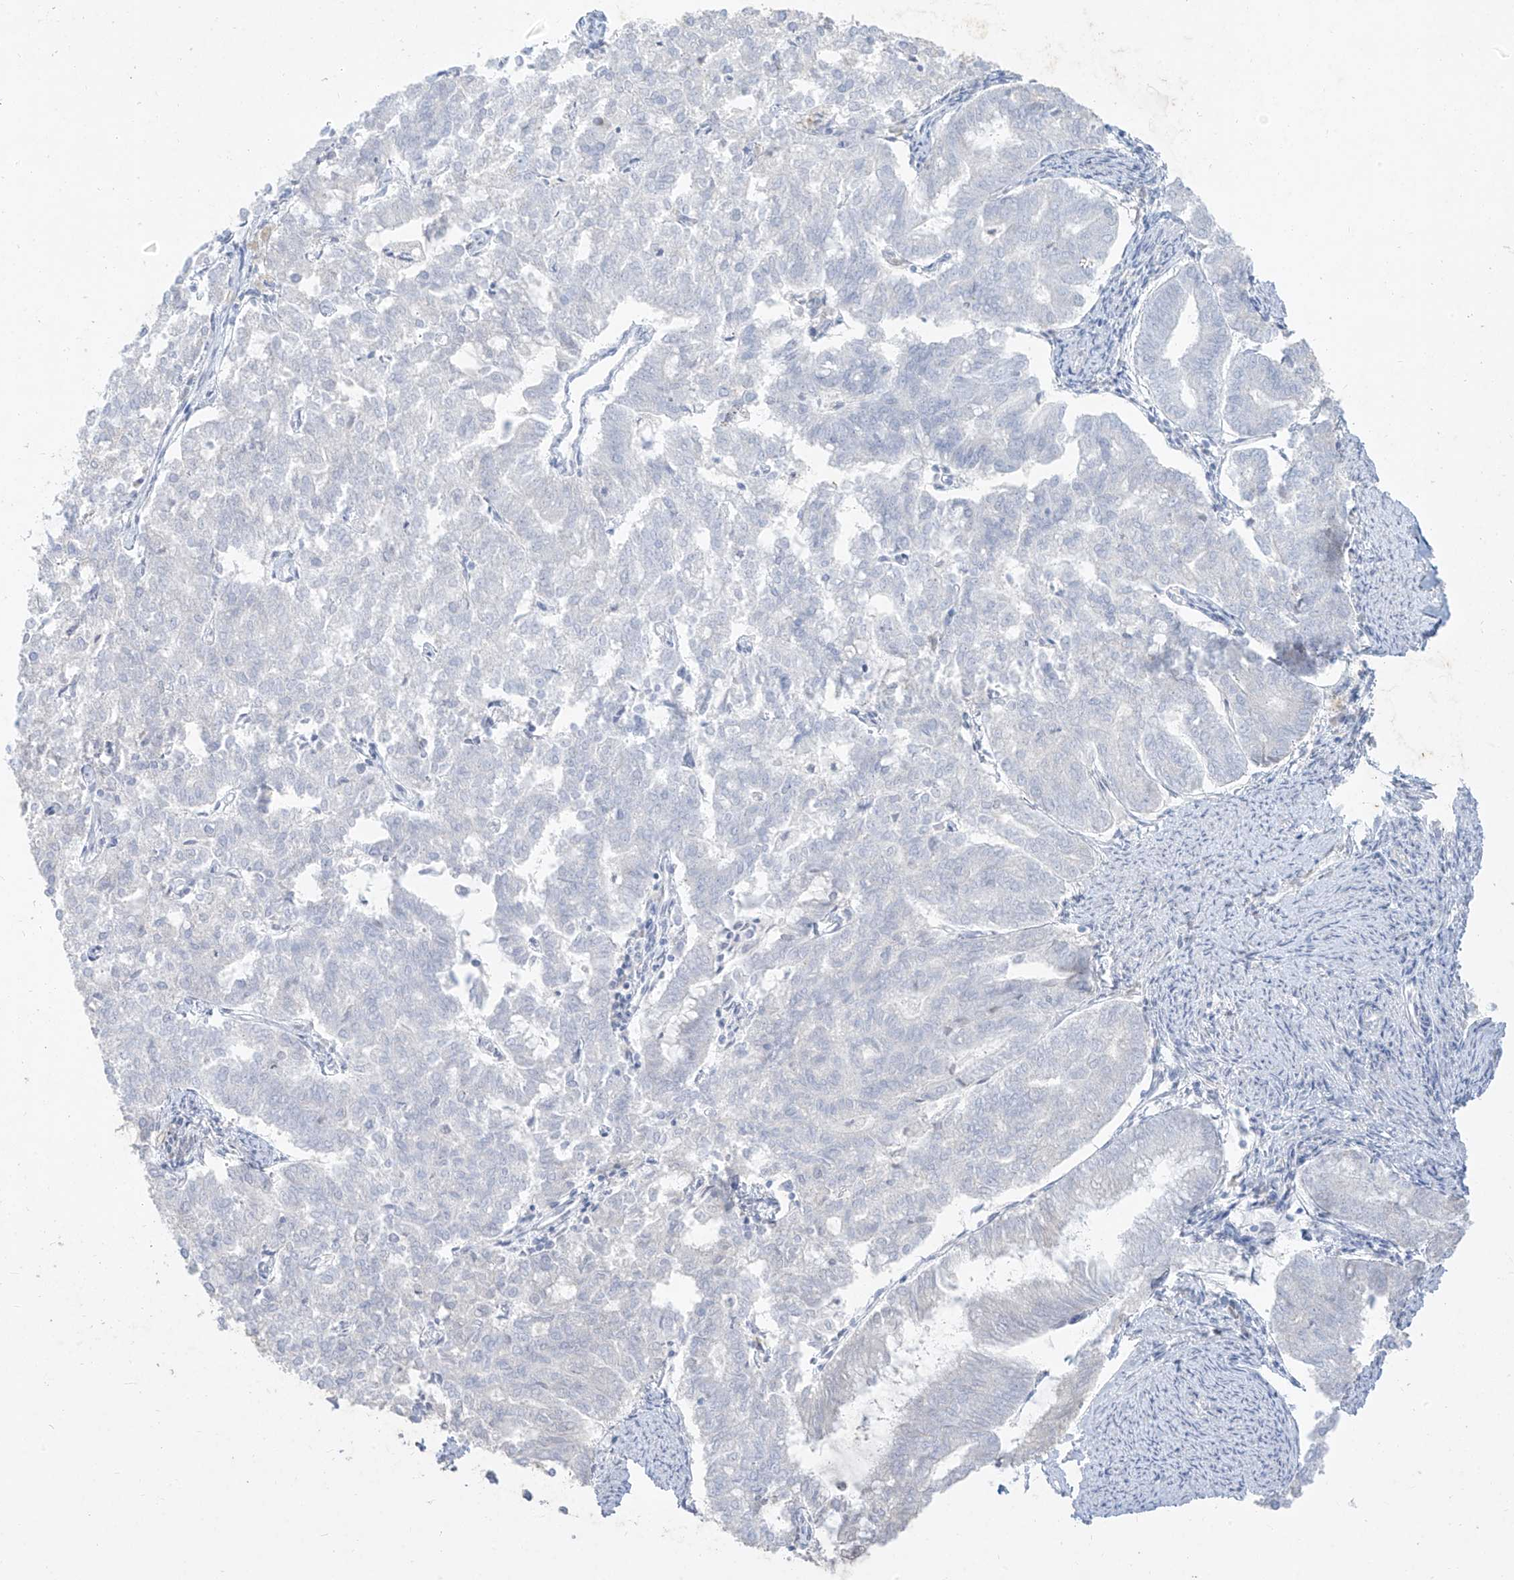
{"staining": {"intensity": "negative", "quantity": "none", "location": "none"}, "tissue": "endometrial cancer", "cell_type": "Tumor cells", "image_type": "cancer", "snomed": [{"axis": "morphology", "description": "Adenocarcinoma, NOS"}, {"axis": "topography", "description": "Endometrium"}], "caption": "Protein analysis of endometrial cancer (adenocarcinoma) exhibits no significant staining in tumor cells. (DAB (3,3'-diaminobenzidine) immunohistochemistry with hematoxylin counter stain).", "gene": "TGM4", "patient": {"sex": "female", "age": 79}}